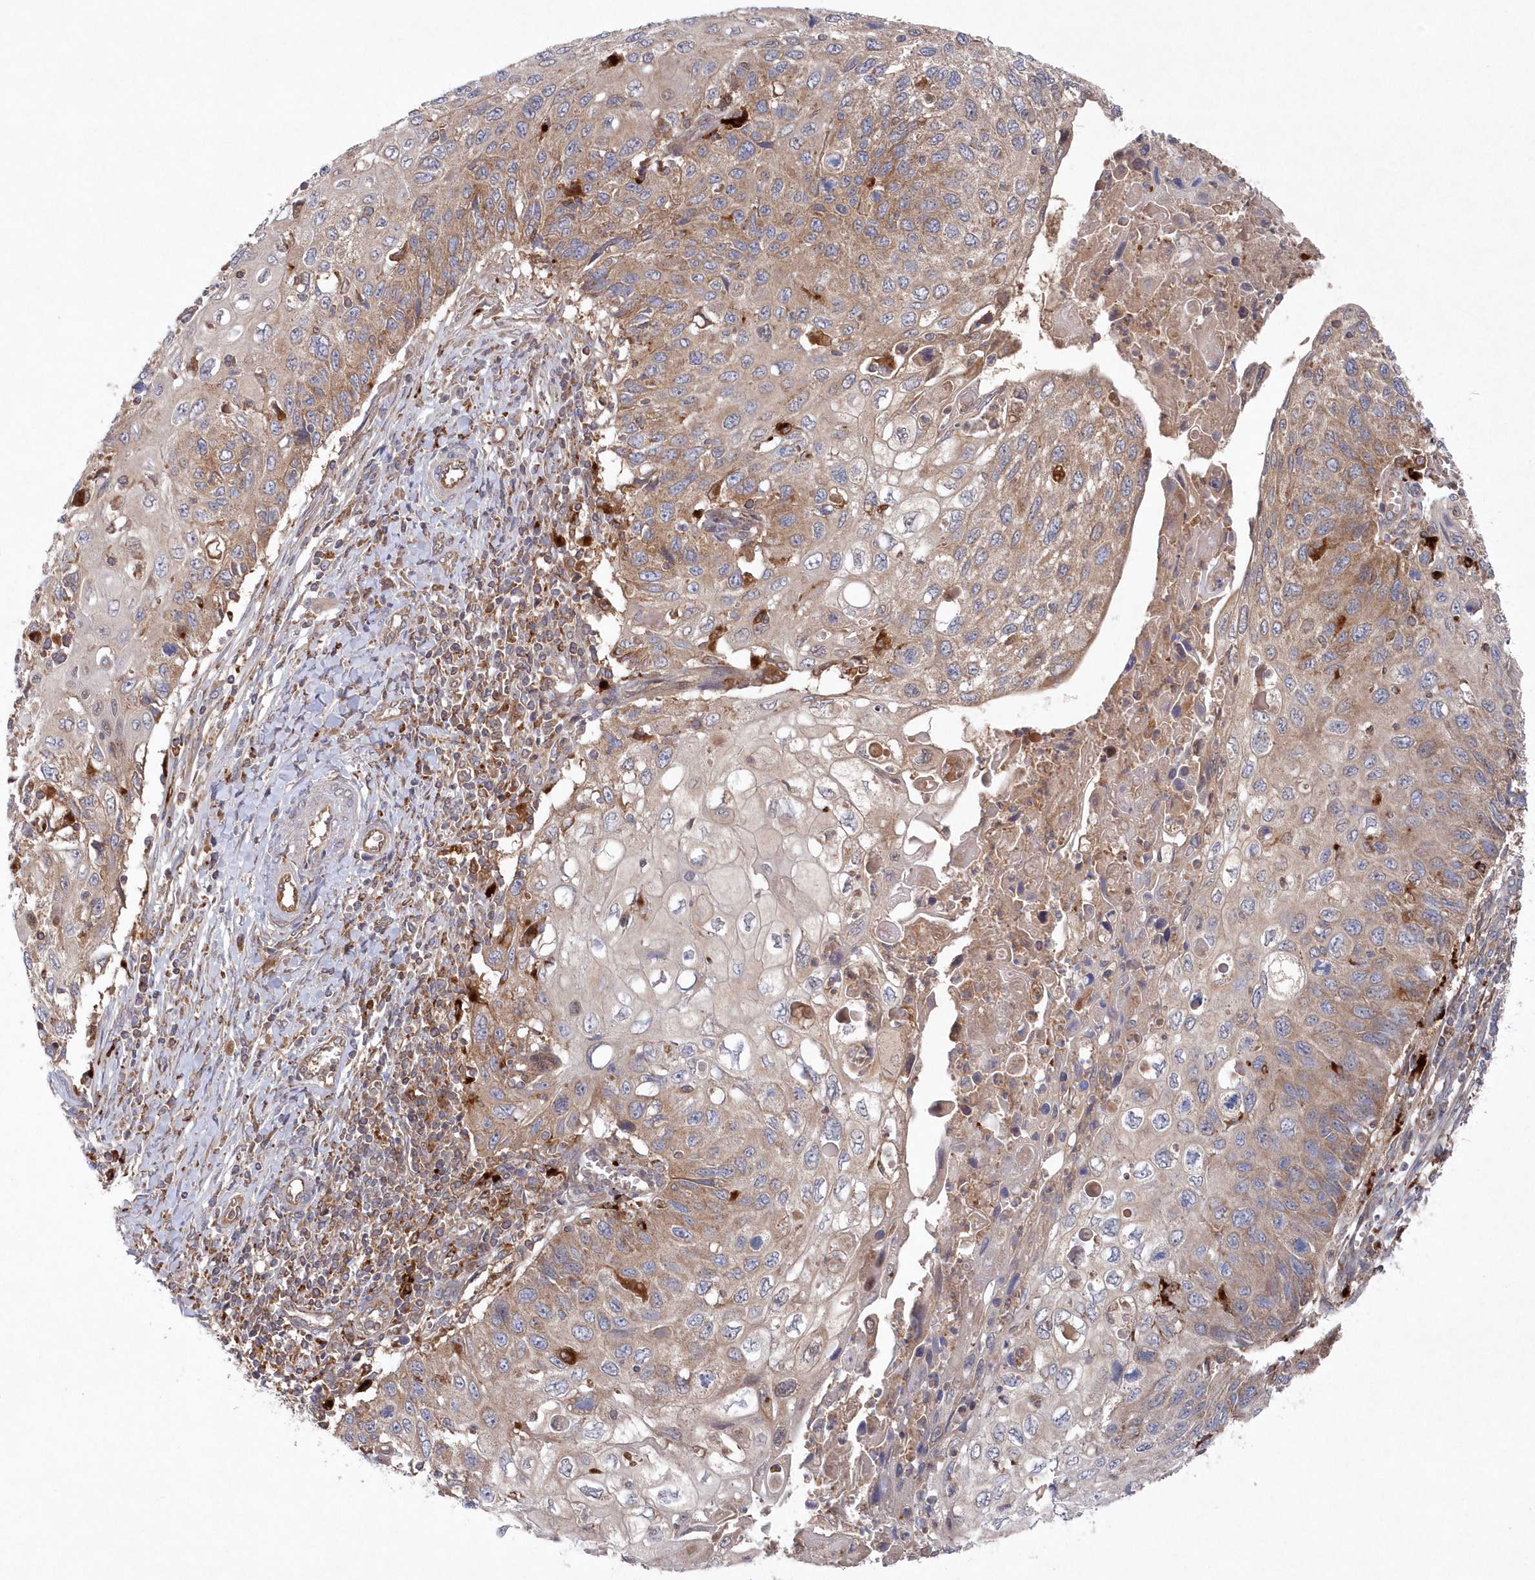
{"staining": {"intensity": "moderate", "quantity": "25%-75%", "location": "cytoplasmic/membranous"}, "tissue": "cervical cancer", "cell_type": "Tumor cells", "image_type": "cancer", "snomed": [{"axis": "morphology", "description": "Squamous cell carcinoma, NOS"}, {"axis": "topography", "description": "Cervix"}], "caption": "Immunohistochemistry image of neoplastic tissue: human squamous cell carcinoma (cervical) stained using IHC demonstrates medium levels of moderate protein expression localized specifically in the cytoplasmic/membranous of tumor cells, appearing as a cytoplasmic/membranous brown color.", "gene": "ASNSD1", "patient": {"sex": "female", "age": 70}}